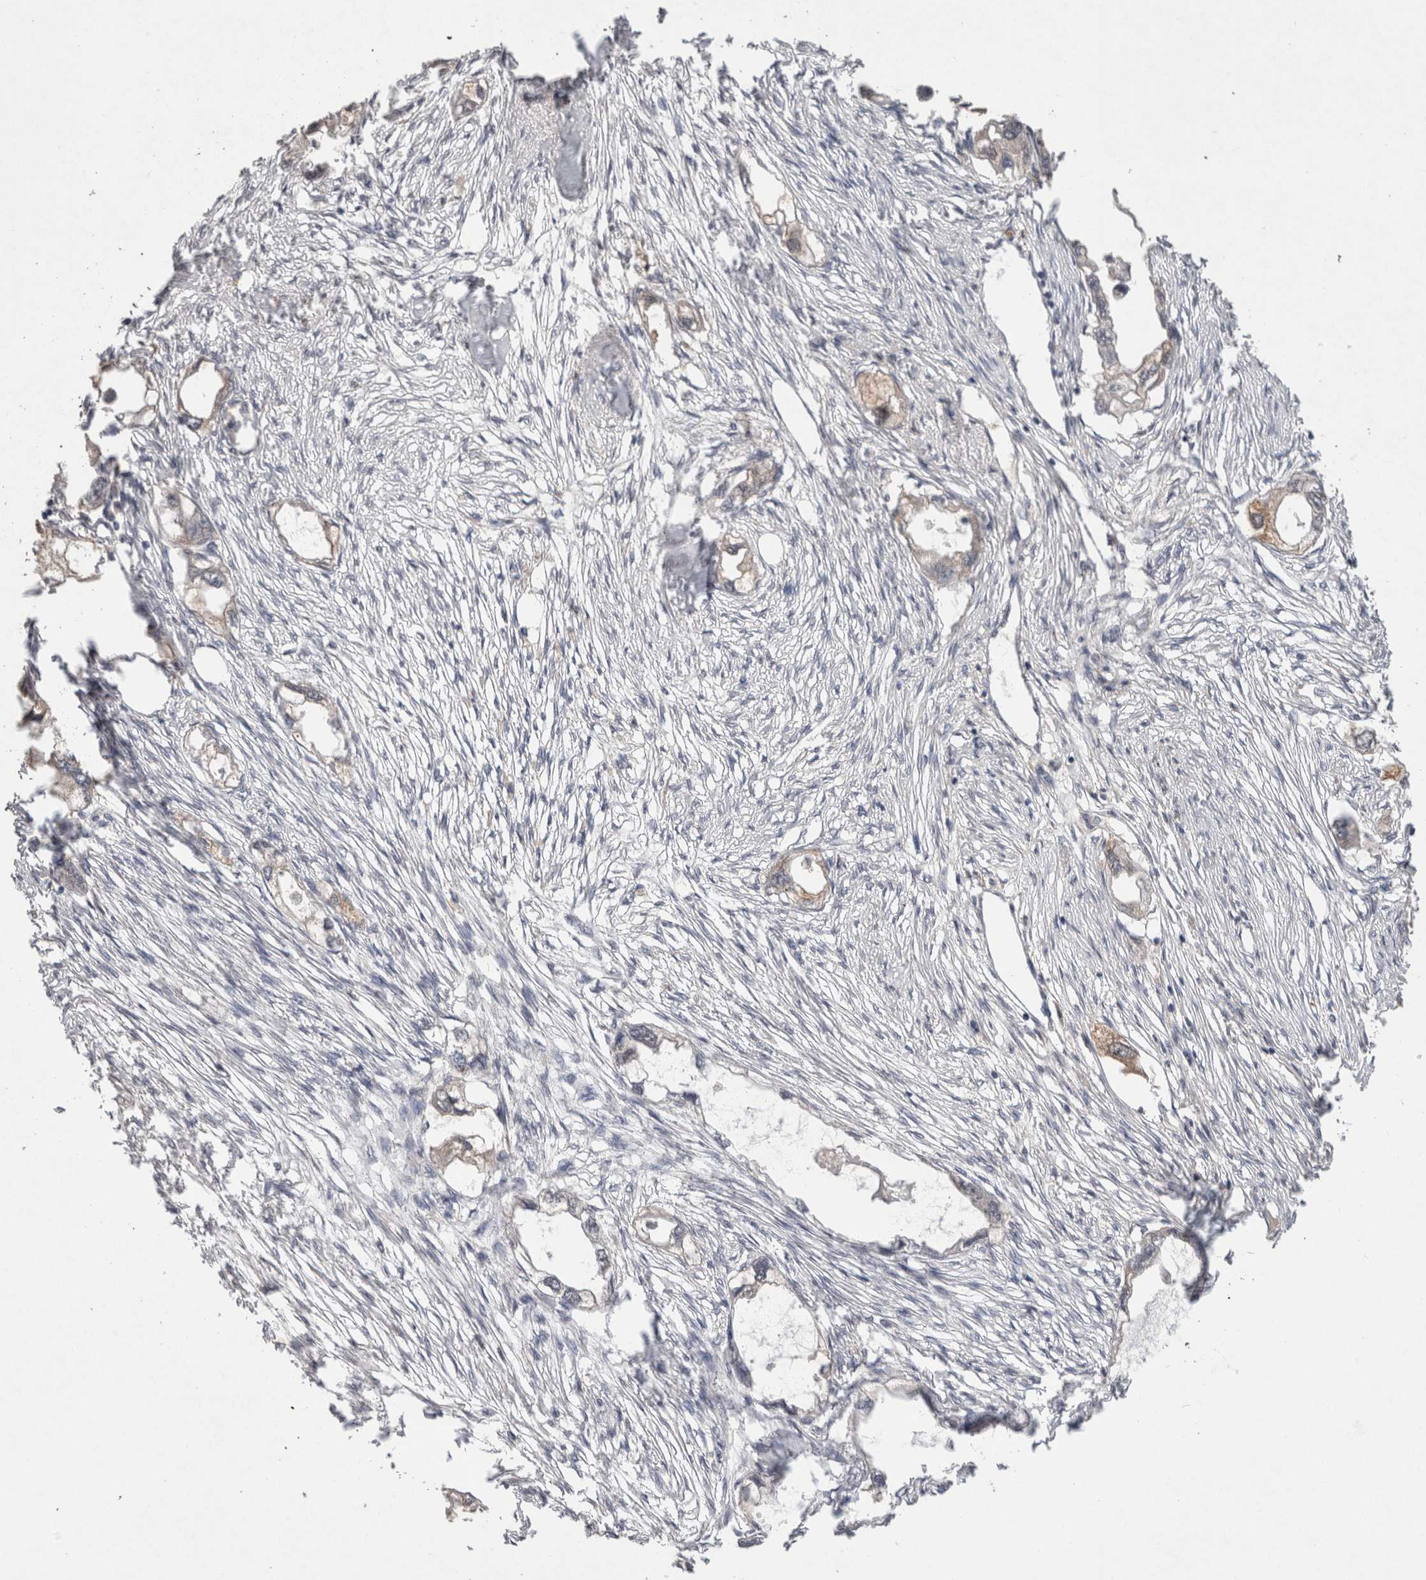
{"staining": {"intensity": "weak", "quantity": "<25%", "location": "cytoplasmic/membranous"}, "tissue": "endometrial cancer", "cell_type": "Tumor cells", "image_type": "cancer", "snomed": [{"axis": "morphology", "description": "Adenocarcinoma, NOS"}, {"axis": "morphology", "description": "Adenocarcinoma, metastatic, NOS"}, {"axis": "topography", "description": "Adipose tissue"}, {"axis": "topography", "description": "Endometrium"}], "caption": "The immunohistochemistry (IHC) micrograph has no significant staining in tumor cells of endometrial cancer (adenocarcinoma) tissue.", "gene": "FABP7", "patient": {"sex": "female", "age": 67}}